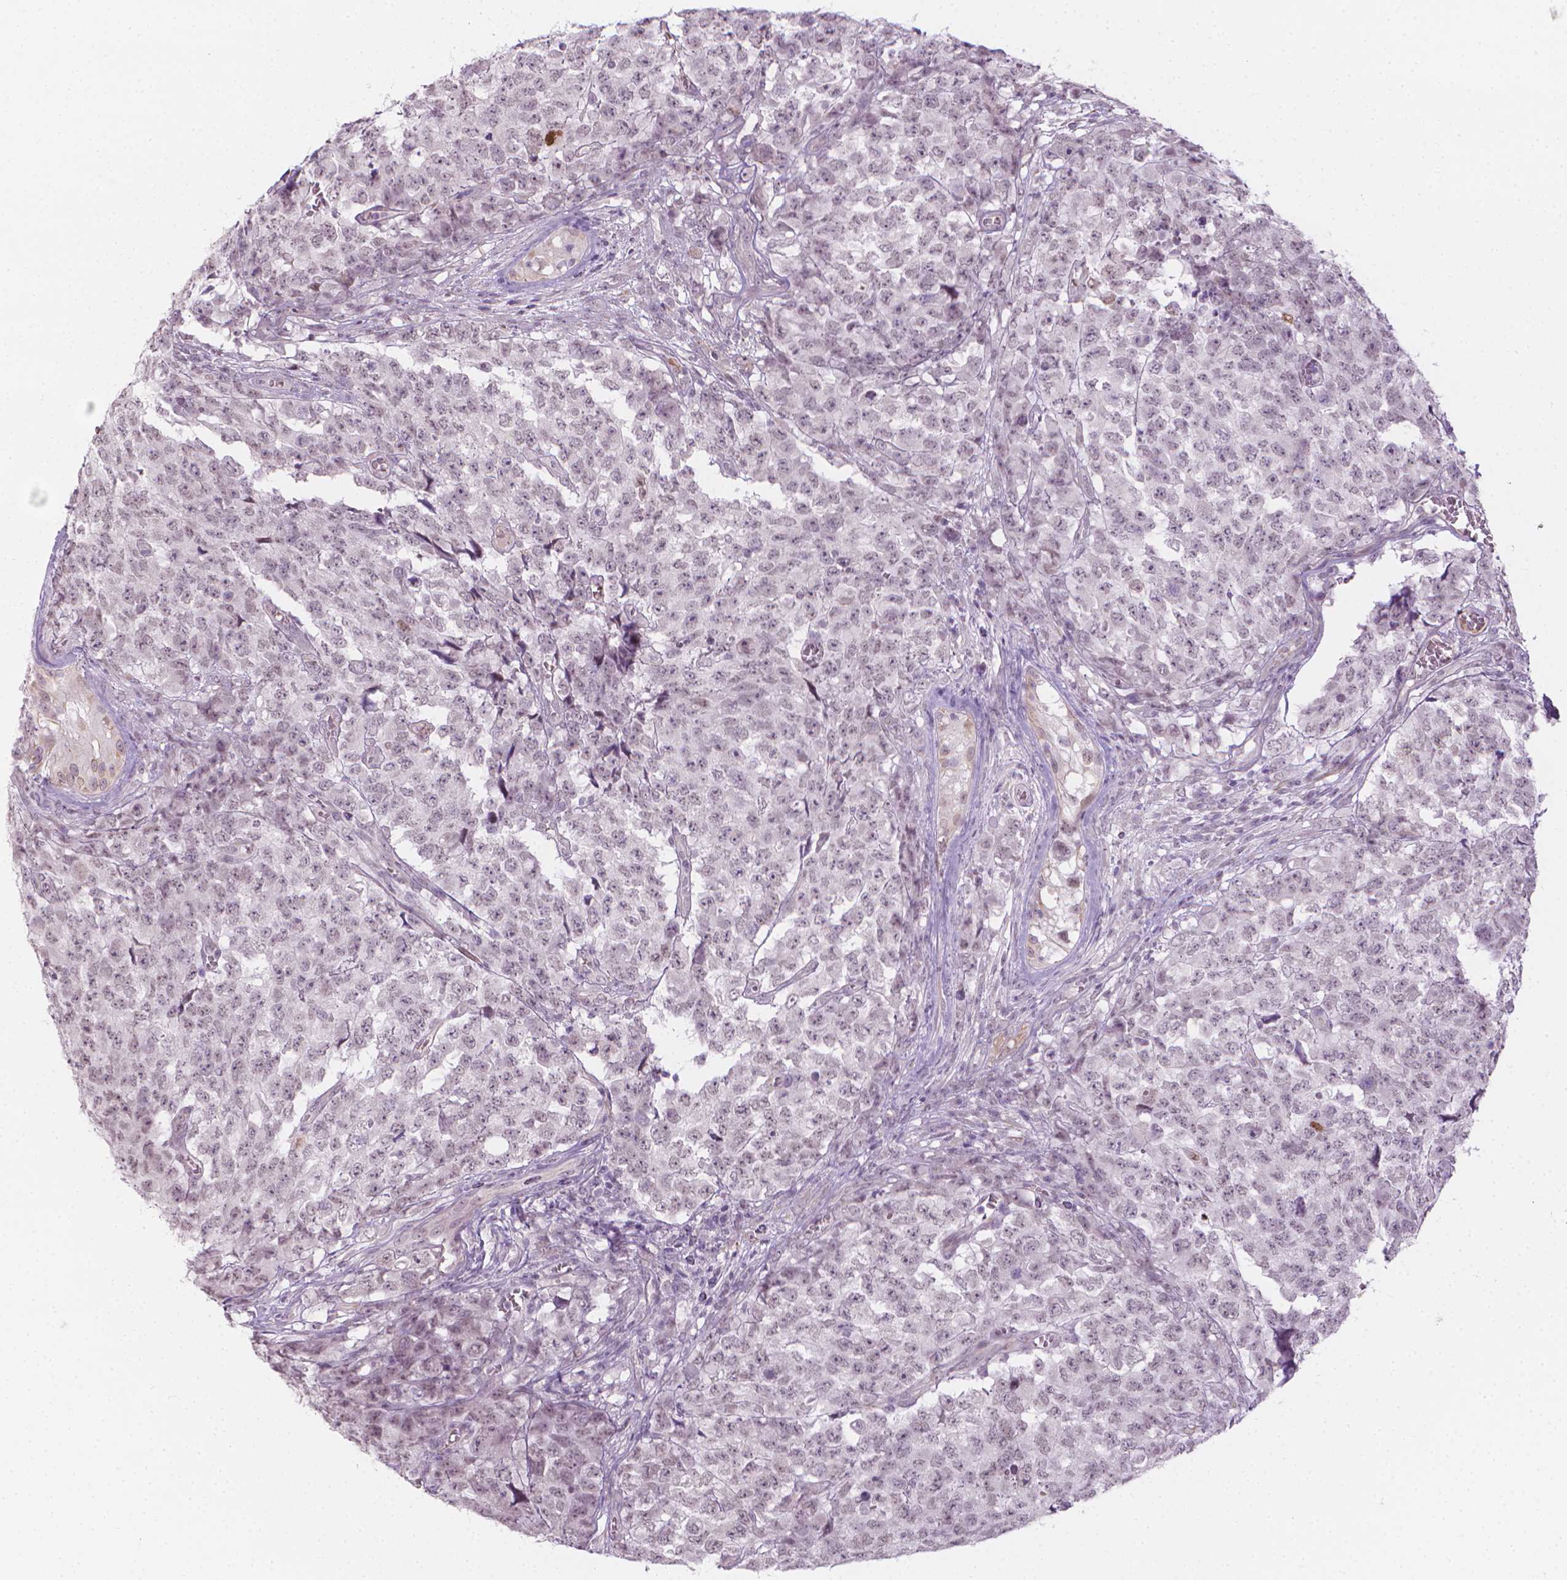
{"staining": {"intensity": "negative", "quantity": "none", "location": "none"}, "tissue": "testis cancer", "cell_type": "Tumor cells", "image_type": "cancer", "snomed": [{"axis": "morphology", "description": "Carcinoma, Embryonal, NOS"}, {"axis": "topography", "description": "Testis"}], "caption": "Protein analysis of testis embryonal carcinoma shows no significant expression in tumor cells.", "gene": "CDKN1C", "patient": {"sex": "male", "age": 23}}